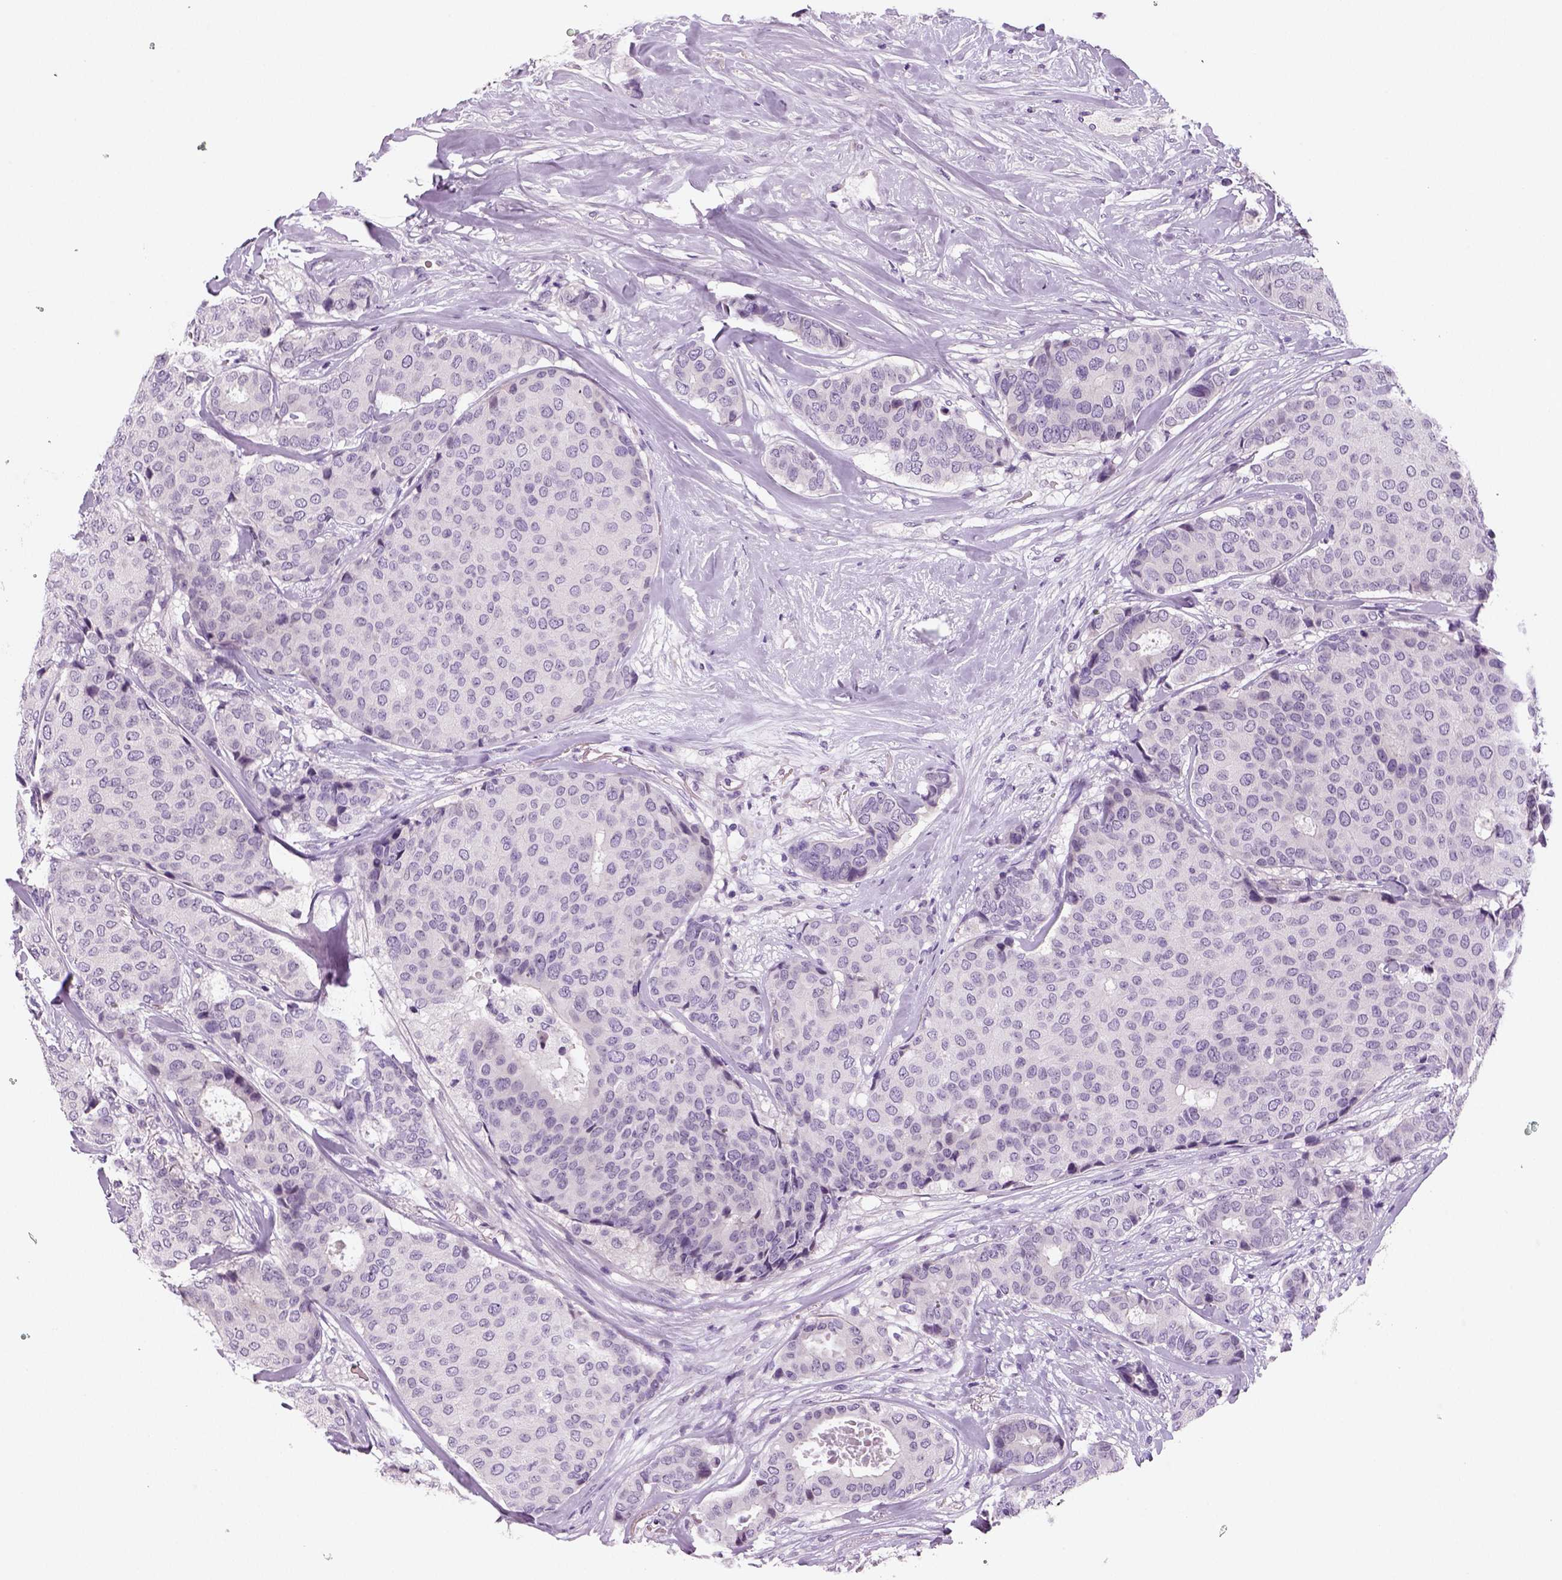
{"staining": {"intensity": "negative", "quantity": "none", "location": "none"}, "tissue": "breast cancer", "cell_type": "Tumor cells", "image_type": "cancer", "snomed": [{"axis": "morphology", "description": "Duct carcinoma"}, {"axis": "topography", "description": "Breast"}], "caption": "Breast infiltrating ductal carcinoma was stained to show a protein in brown. There is no significant staining in tumor cells.", "gene": "TSPAN7", "patient": {"sex": "female", "age": 75}}